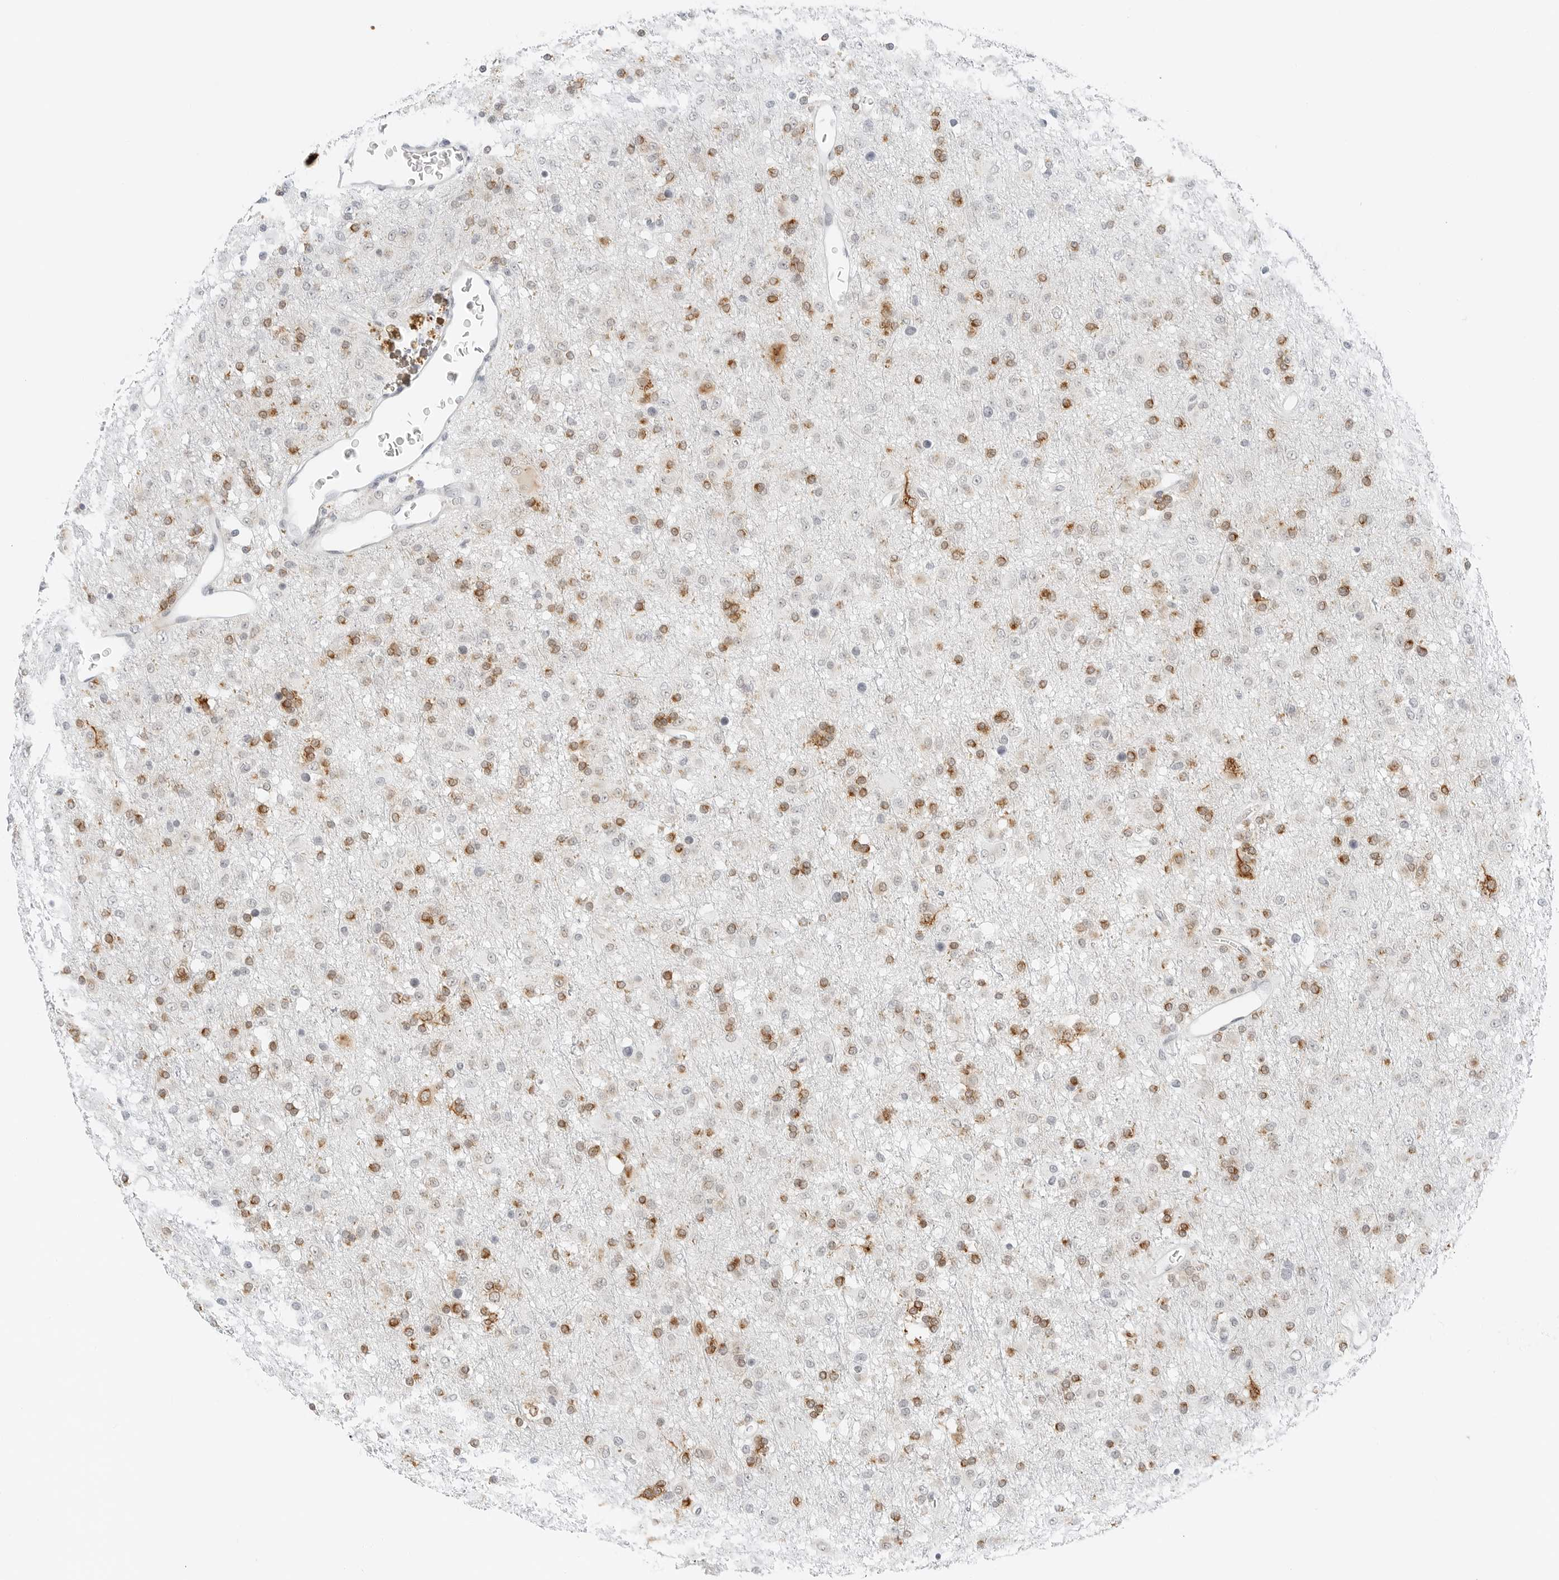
{"staining": {"intensity": "moderate", "quantity": "25%-75%", "location": "cytoplasmic/membranous"}, "tissue": "glioma", "cell_type": "Tumor cells", "image_type": "cancer", "snomed": [{"axis": "morphology", "description": "Glioma, malignant, Low grade"}, {"axis": "topography", "description": "Brain"}], "caption": "DAB (3,3'-diaminobenzidine) immunohistochemical staining of glioma demonstrates moderate cytoplasmic/membranous protein positivity in approximately 25%-75% of tumor cells.", "gene": "CCSAP", "patient": {"sex": "male", "age": 65}}